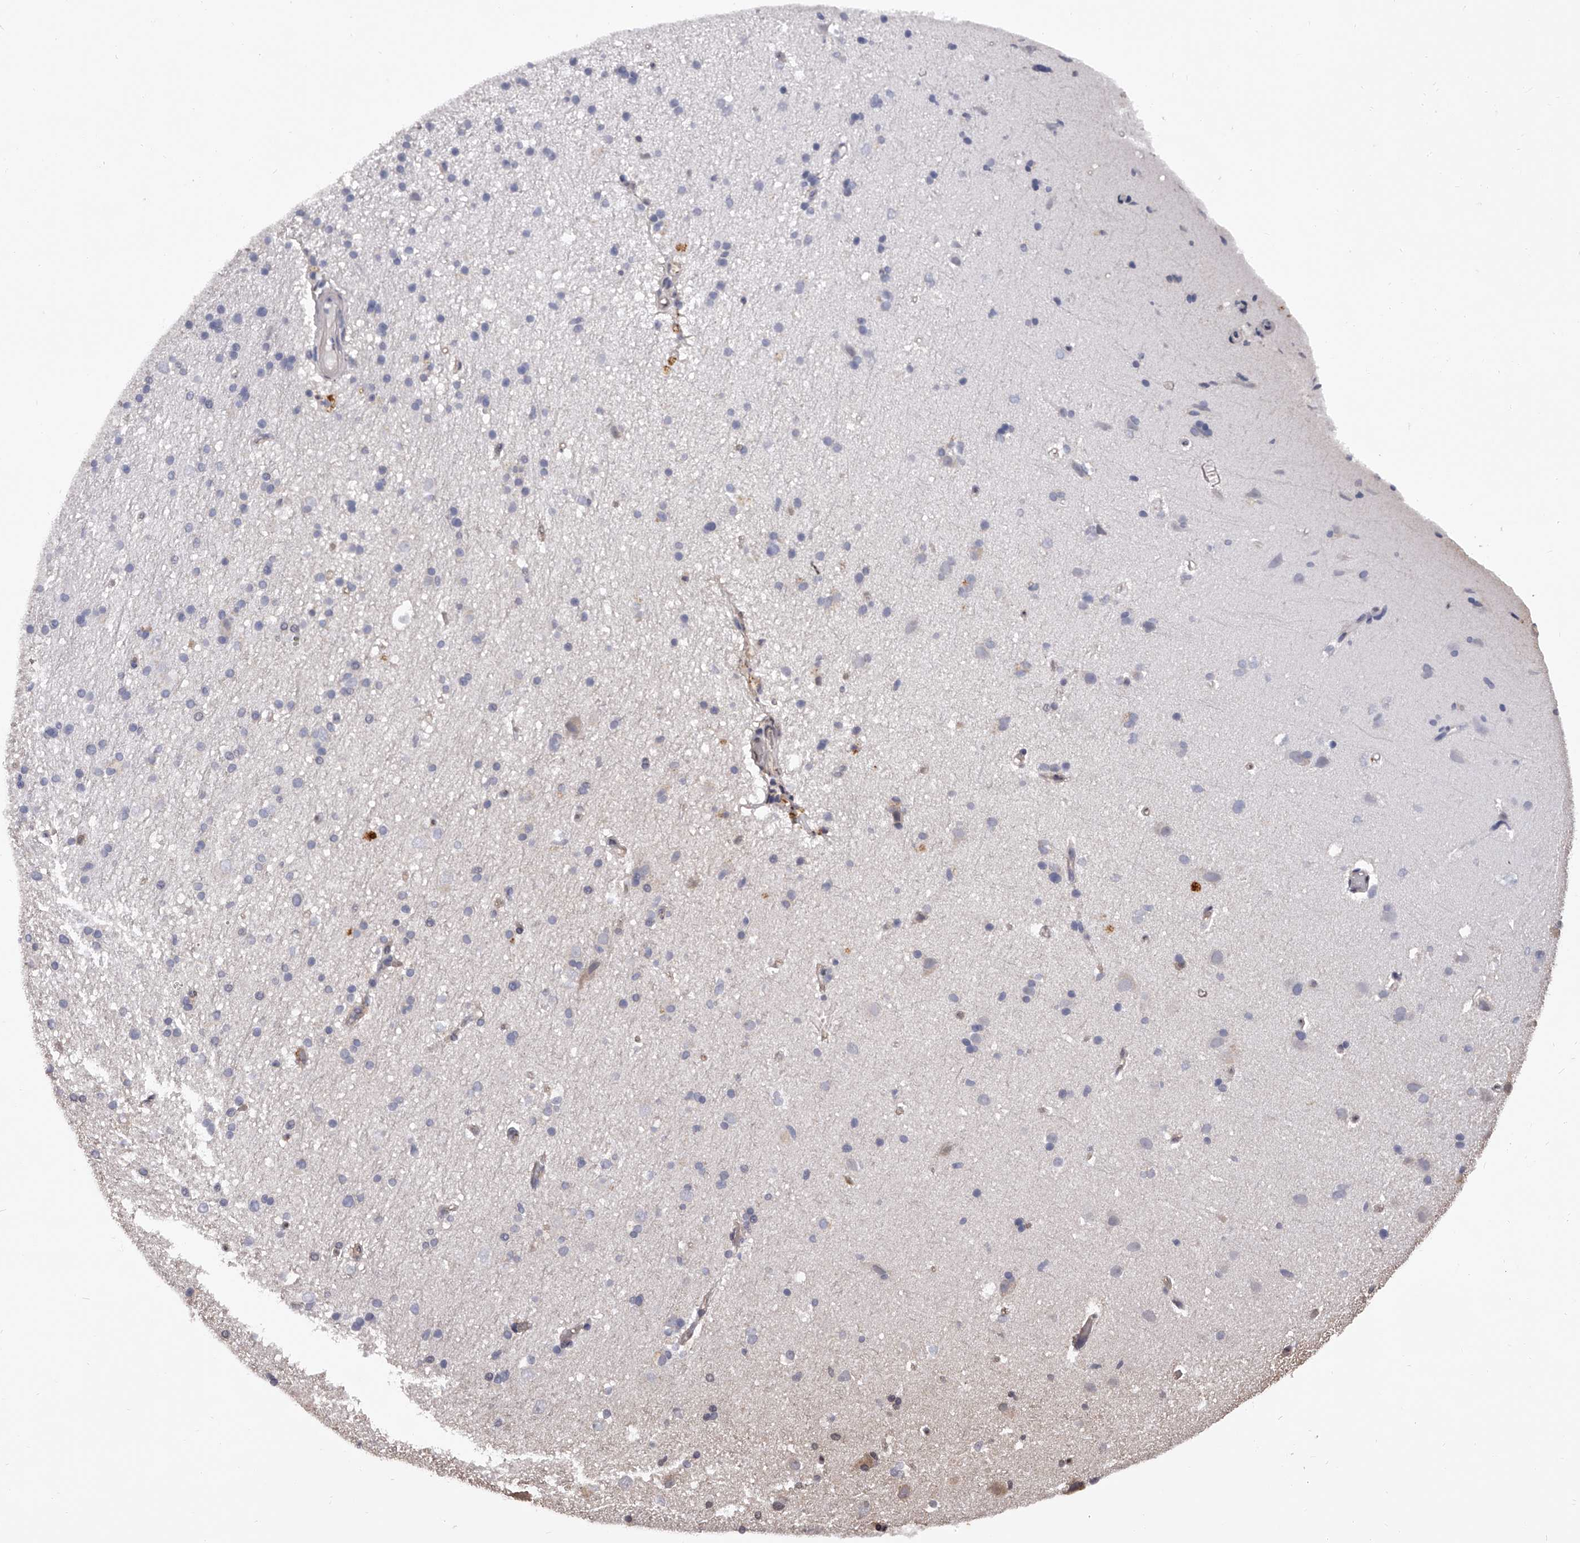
{"staining": {"intensity": "weak", "quantity": "25%-75%", "location": "cytoplasmic/membranous"}, "tissue": "cerebral cortex", "cell_type": "Endothelial cells", "image_type": "normal", "snomed": [{"axis": "morphology", "description": "Normal tissue, NOS"}, {"axis": "topography", "description": "Cerebral cortex"}], "caption": "Immunohistochemical staining of benign cerebral cortex reveals low levels of weak cytoplasmic/membranous staining in about 25%-75% of endothelial cells. (IHC, brightfield microscopy, high magnification).", "gene": "PFDN2", "patient": {"sex": "male", "age": 34}}